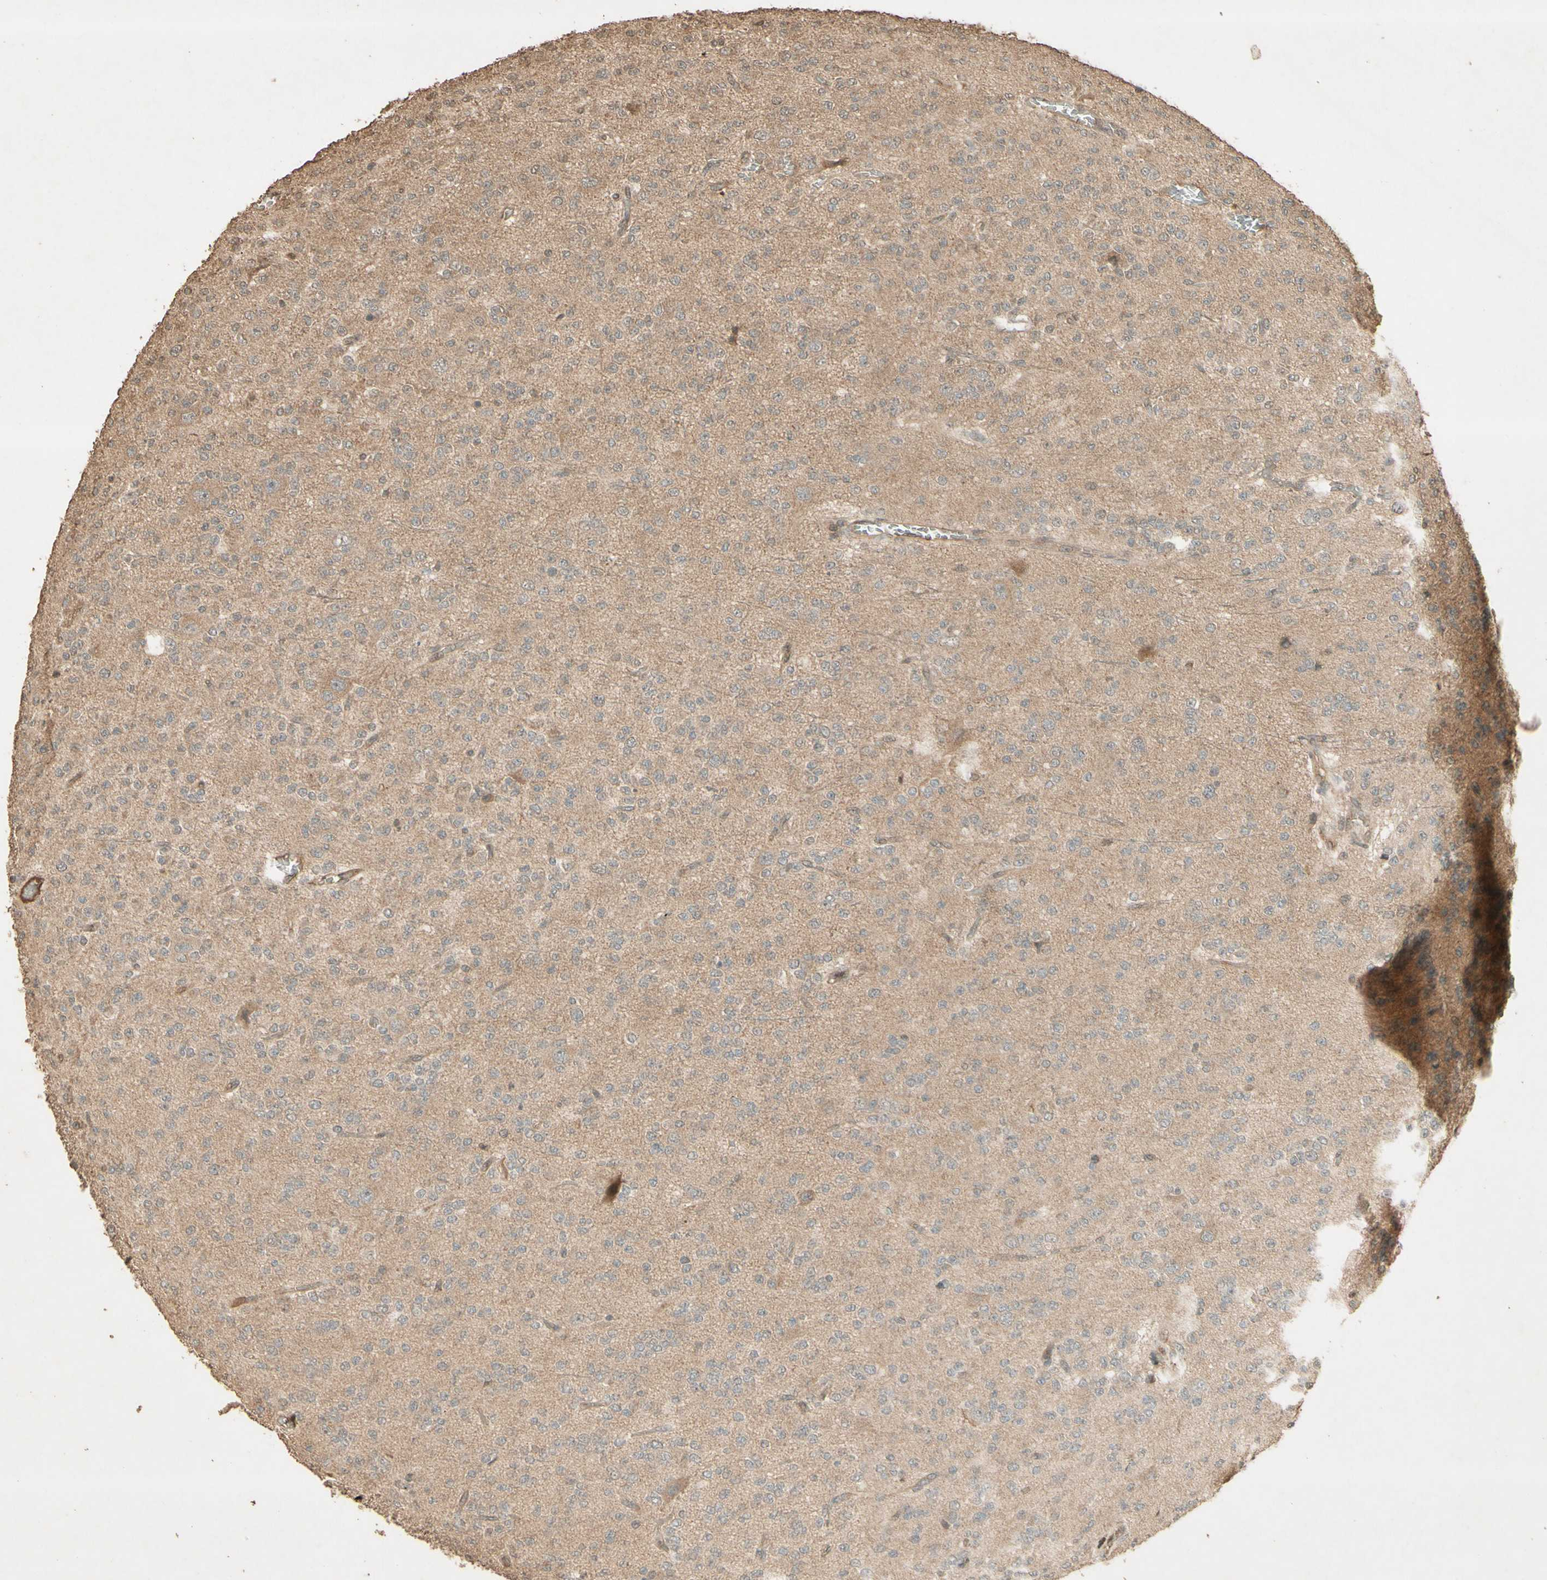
{"staining": {"intensity": "moderate", "quantity": "<25%", "location": "cytoplasmic/membranous"}, "tissue": "glioma", "cell_type": "Tumor cells", "image_type": "cancer", "snomed": [{"axis": "morphology", "description": "Glioma, malignant, Low grade"}, {"axis": "topography", "description": "Brain"}], "caption": "Protein staining of glioma tissue displays moderate cytoplasmic/membranous staining in about <25% of tumor cells. The staining was performed using DAB to visualize the protein expression in brown, while the nuclei were stained in blue with hematoxylin (Magnification: 20x).", "gene": "SMAD9", "patient": {"sex": "male", "age": 38}}